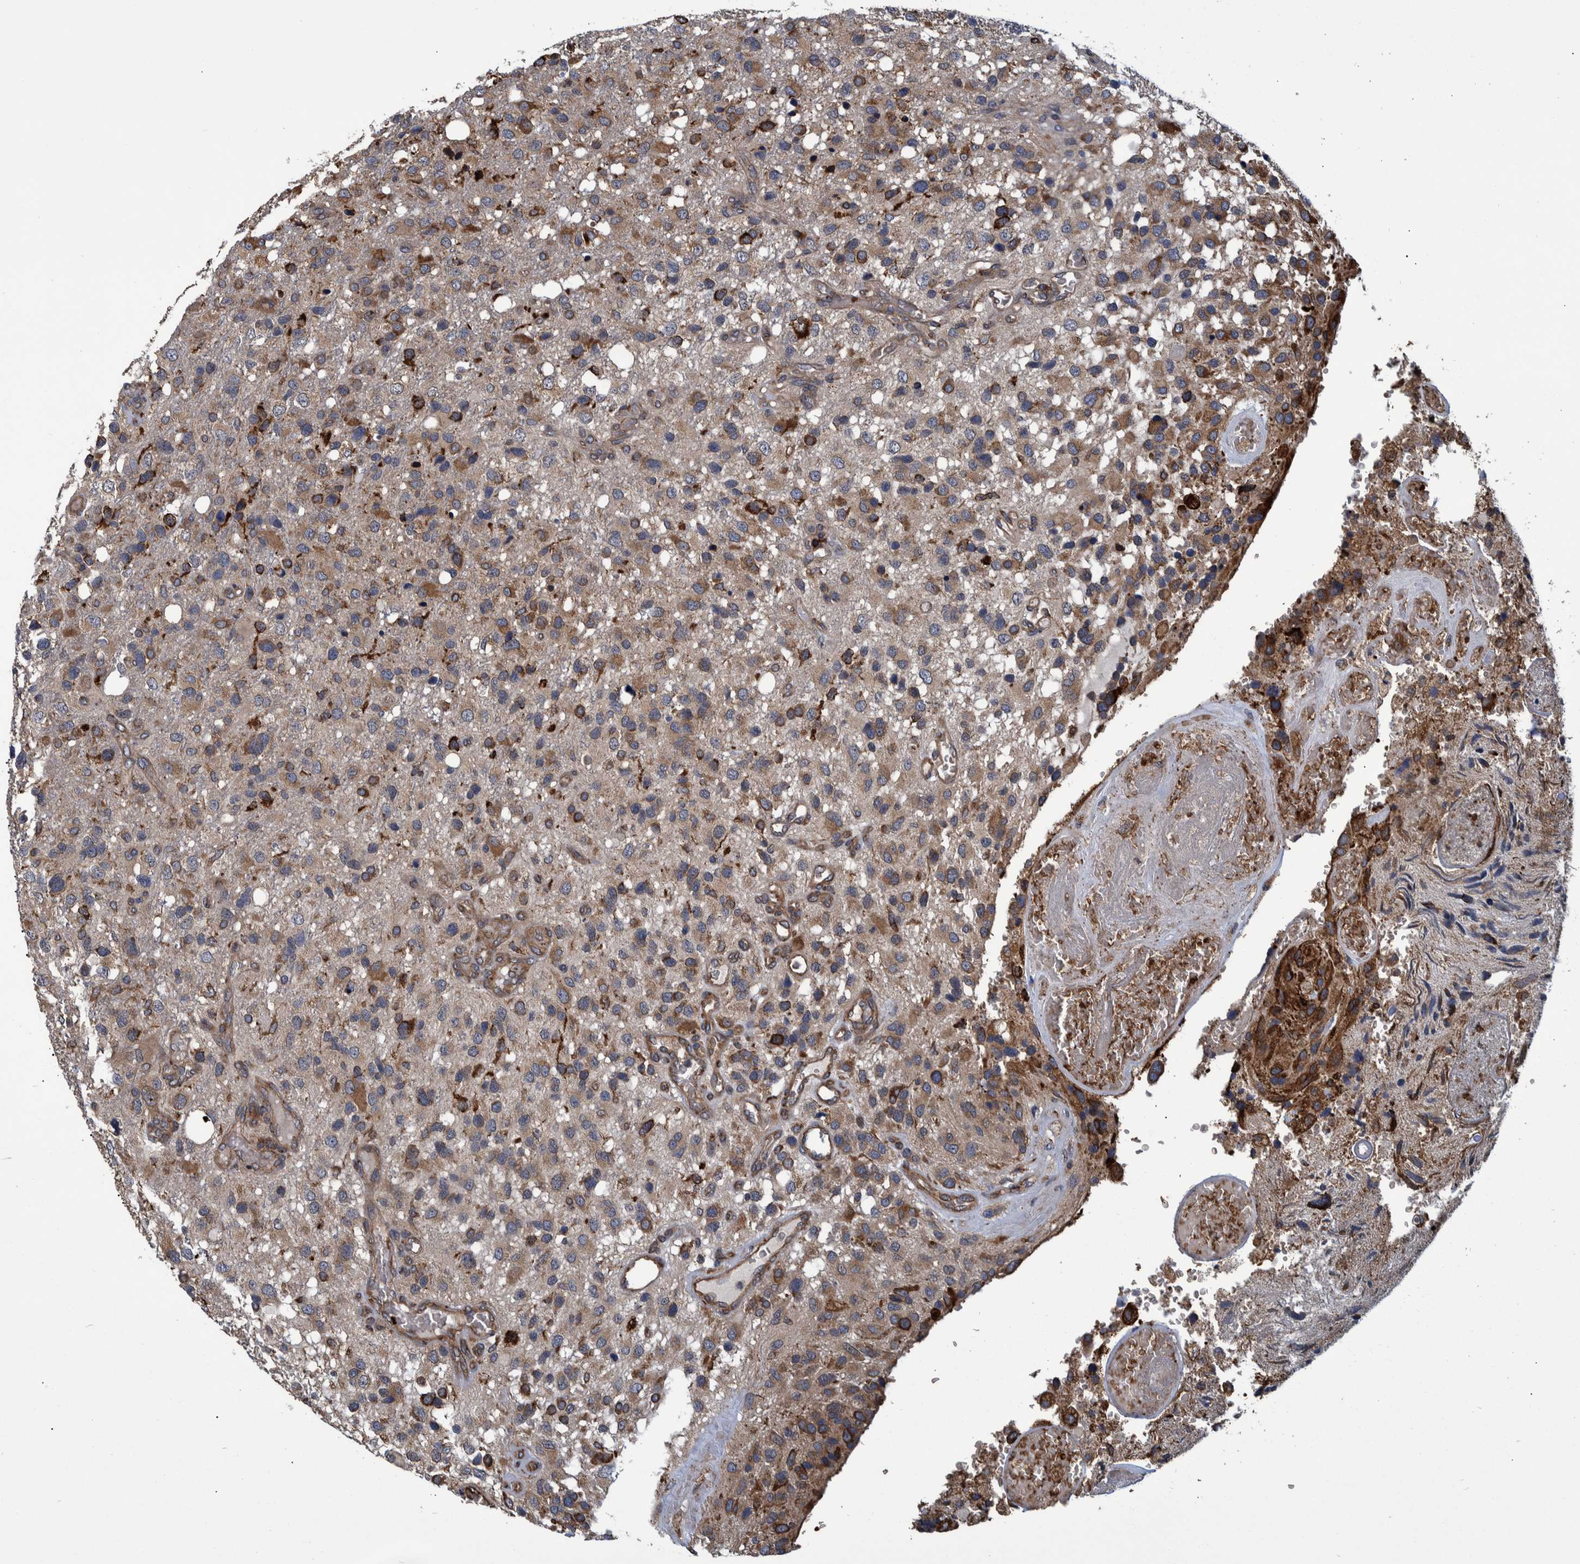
{"staining": {"intensity": "moderate", "quantity": "25%-75%", "location": "cytoplasmic/membranous"}, "tissue": "glioma", "cell_type": "Tumor cells", "image_type": "cancer", "snomed": [{"axis": "morphology", "description": "Glioma, malignant, High grade"}, {"axis": "topography", "description": "Brain"}], "caption": "Approximately 25%-75% of tumor cells in malignant high-grade glioma exhibit moderate cytoplasmic/membranous protein staining as visualized by brown immunohistochemical staining.", "gene": "SPAG5", "patient": {"sex": "female", "age": 58}}